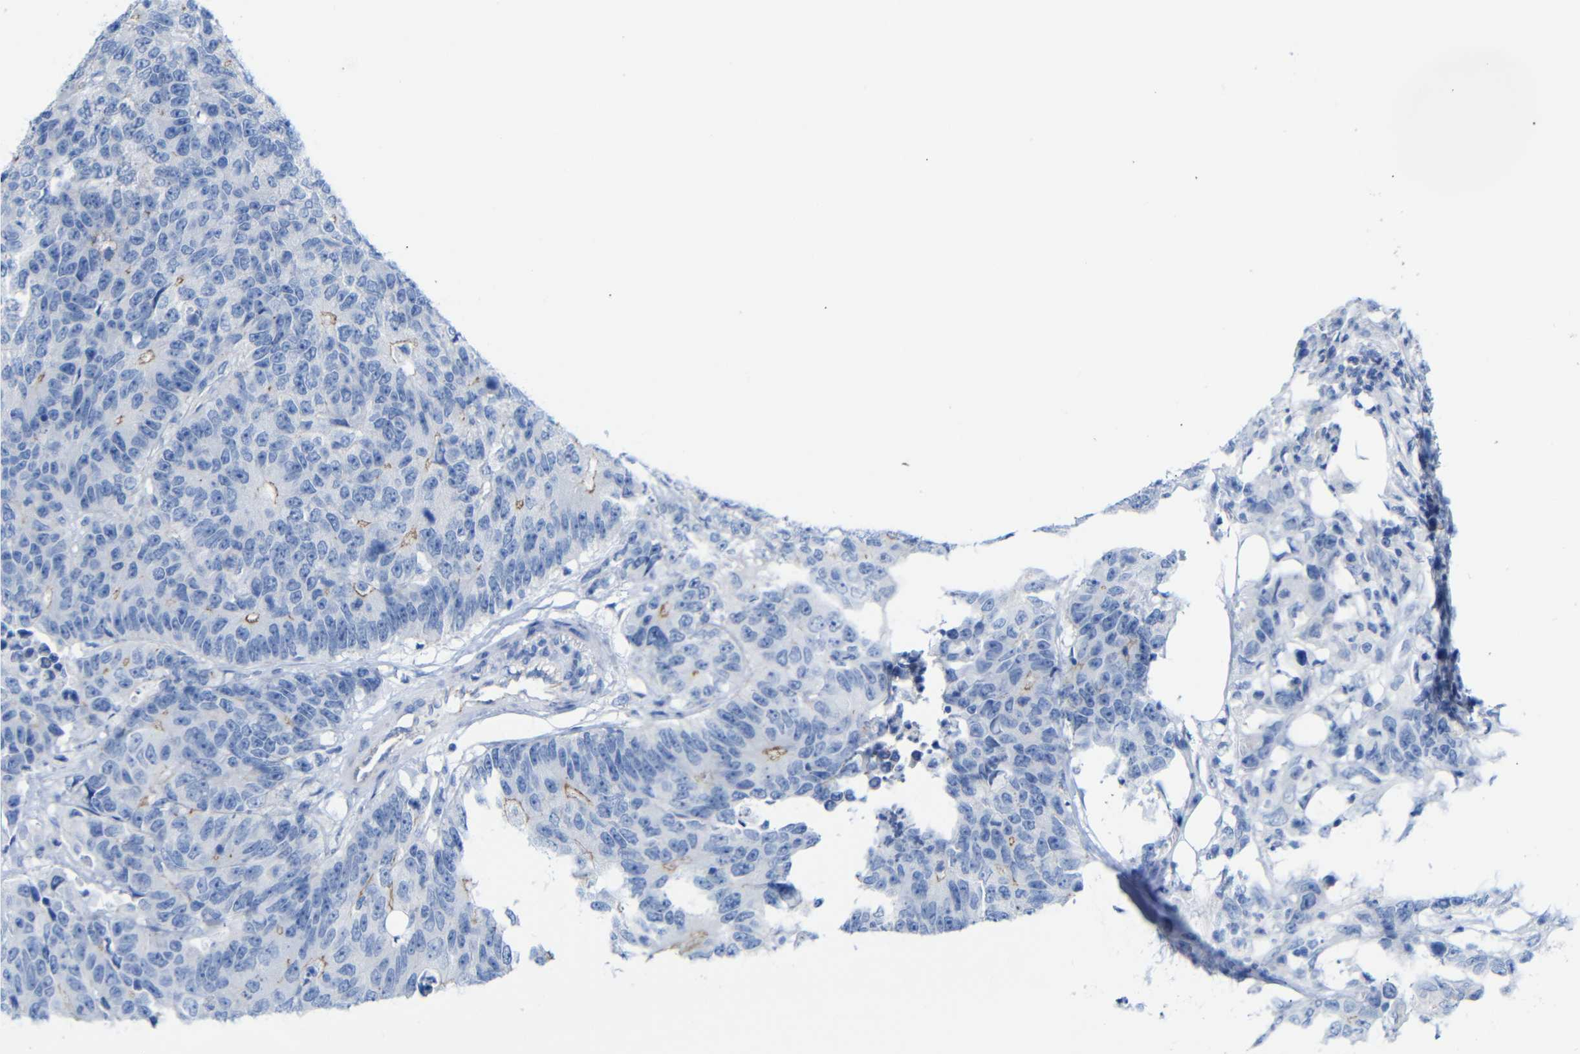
{"staining": {"intensity": "moderate", "quantity": "<25%", "location": "cytoplasmic/membranous"}, "tissue": "colorectal cancer", "cell_type": "Tumor cells", "image_type": "cancer", "snomed": [{"axis": "morphology", "description": "Adenocarcinoma, NOS"}, {"axis": "topography", "description": "Colon"}], "caption": "About <25% of tumor cells in human adenocarcinoma (colorectal) reveal moderate cytoplasmic/membranous protein staining as visualized by brown immunohistochemical staining.", "gene": "CGNL1", "patient": {"sex": "female", "age": 86}}